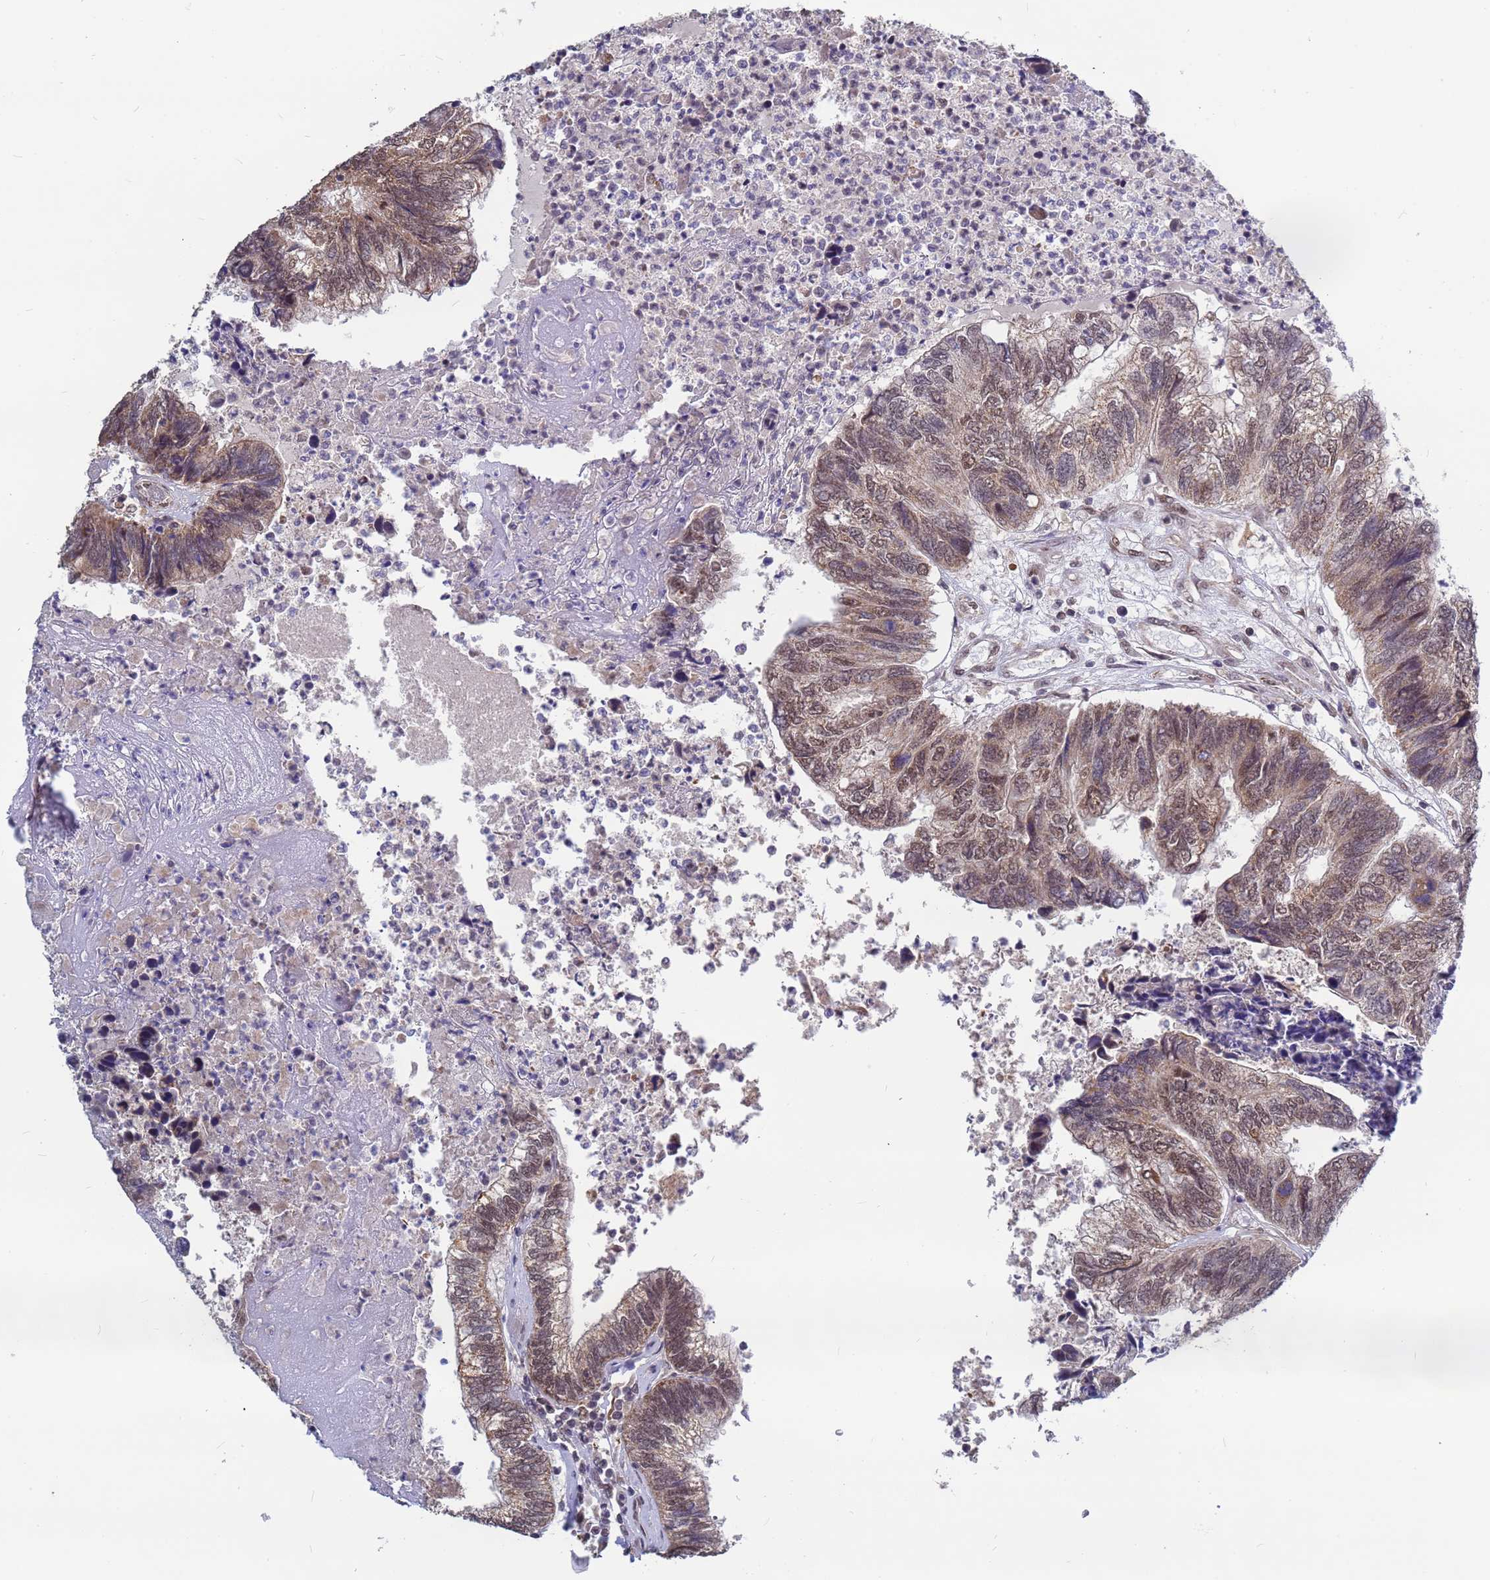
{"staining": {"intensity": "moderate", "quantity": ">75%", "location": "cytoplasmic/membranous,nuclear"}, "tissue": "colorectal cancer", "cell_type": "Tumor cells", "image_type": "cancer", "snomed": [{"axis": "morphology", "description": "Adenocarcinoma, NOS"}, {"axis": "topography", "description": "Colon"}], "caption": "Tumor cells display medium levels of moderate cytoplasmic/membranous and nuclear expression in about >75% of cells in colorectal adenocarcinoma. (DAB IHC with brightfield microscopy, high magnification).", "gene": "DENND2B", "patient": {"sex": "female", "age": 67}}